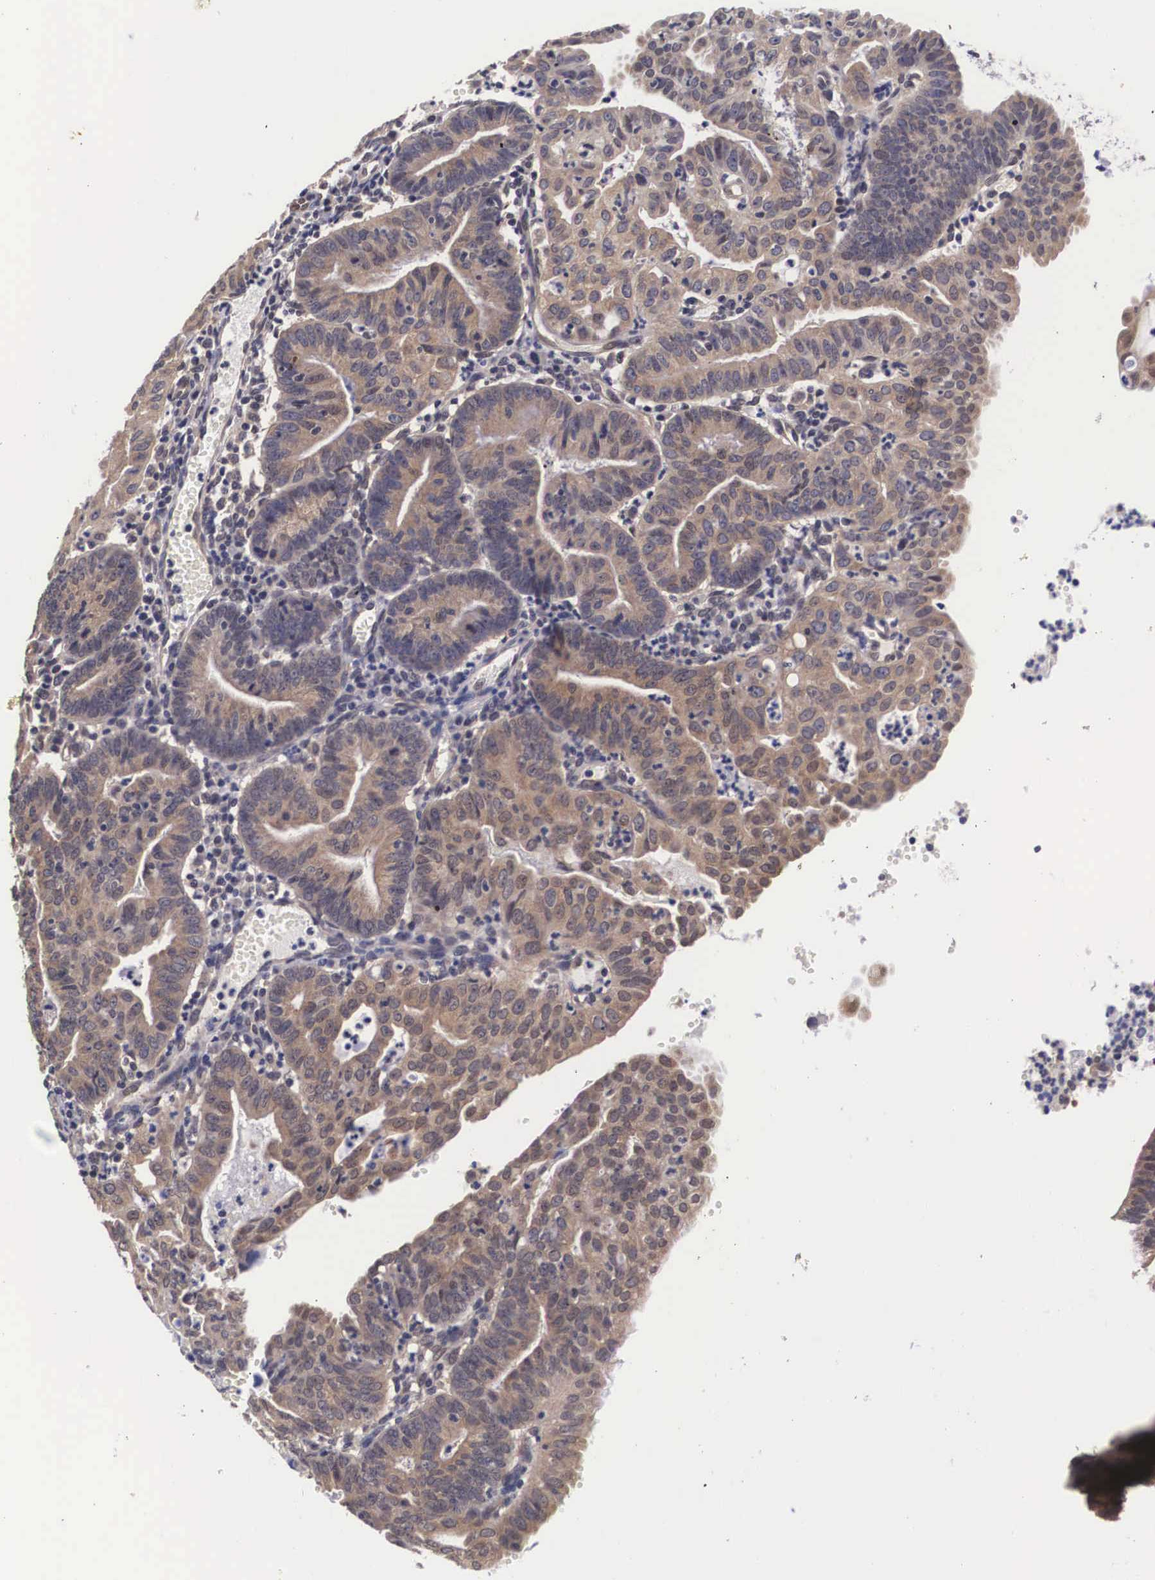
{"staining": {"intensity": "moderate", "quantity": "25%-75%", "location": "cytoplasmic/membranous"}, "tissue": "endometrial cancer", "cell_type": "Tumor cells", "image_type": "cancer", "snomed": [{"axis": "morphology", "description": "Adenocarcinoma, NOS"}, {"axis": "topography", "description": "Endometrium"}], "caption": "Protein staining displays moderate cytoplasmic/membranous staining in about 25%-75% of tumor cells in endometrial cancer (adenocarcinoma).", "gene": "OTX2", "patient": {"sex": "female", "age": 60}}